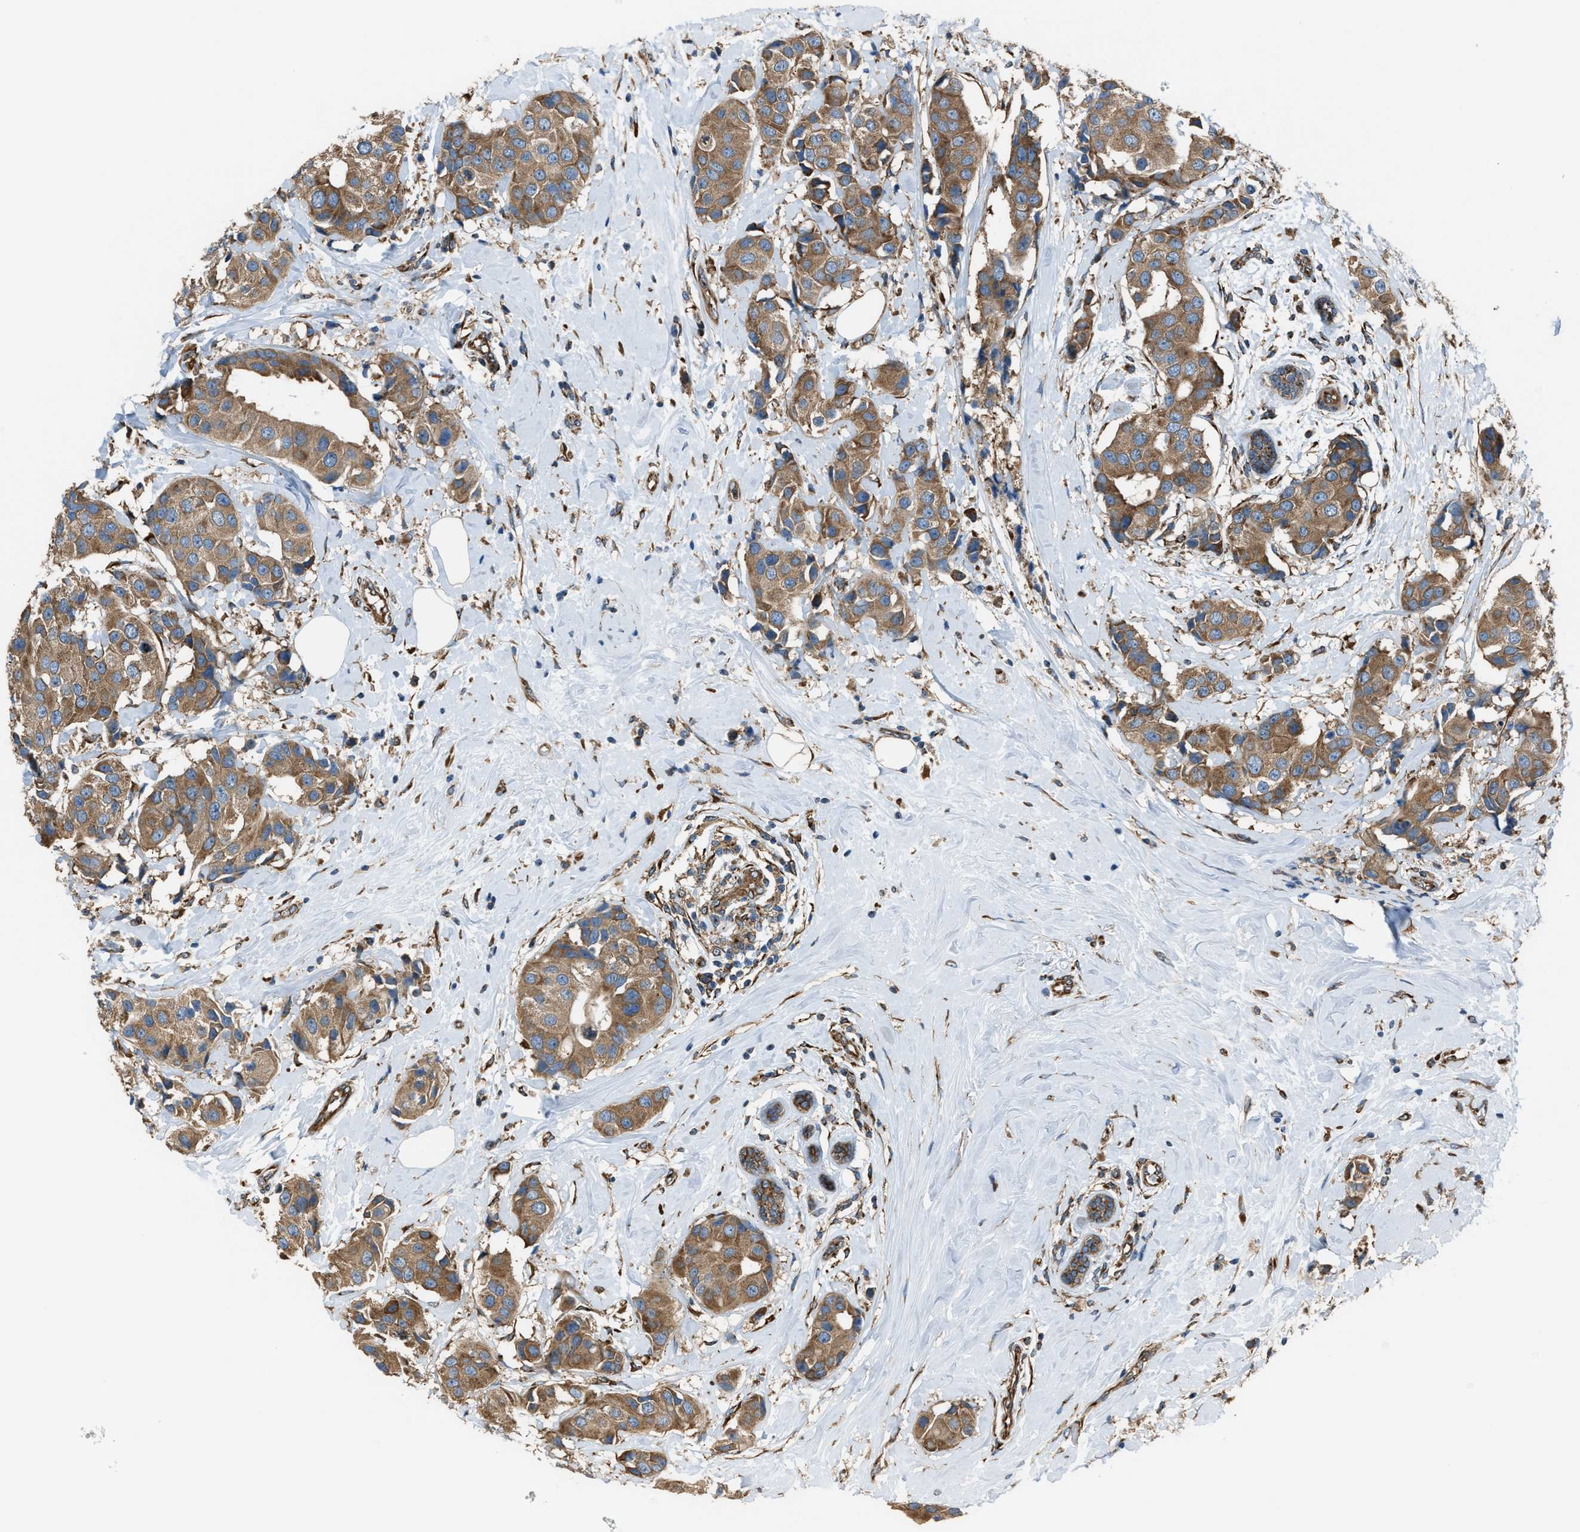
{"staining": {"intensity": "moderate", "quantity": ">75%", "location": "cytoplasmic/membranous"}, "tissue": "breast cancer", "cell_type": "Tumor cells", "image_type": "cancer", "snomed": [{"axis": "morphology", "description": "Normal tissue, NOS"}, {"axis": "morphology", "description": "Duct carcinoma"}, {"axis": "topography", "description": "Breast"}], "caption": "A brown stain shows moderate cytoplasmic/membranous staining of a protein in invasive ductal carcinoma (breast) tumor cells.", "gene": "TRPC1", "patient": {"sex": "female", "age": 39}}